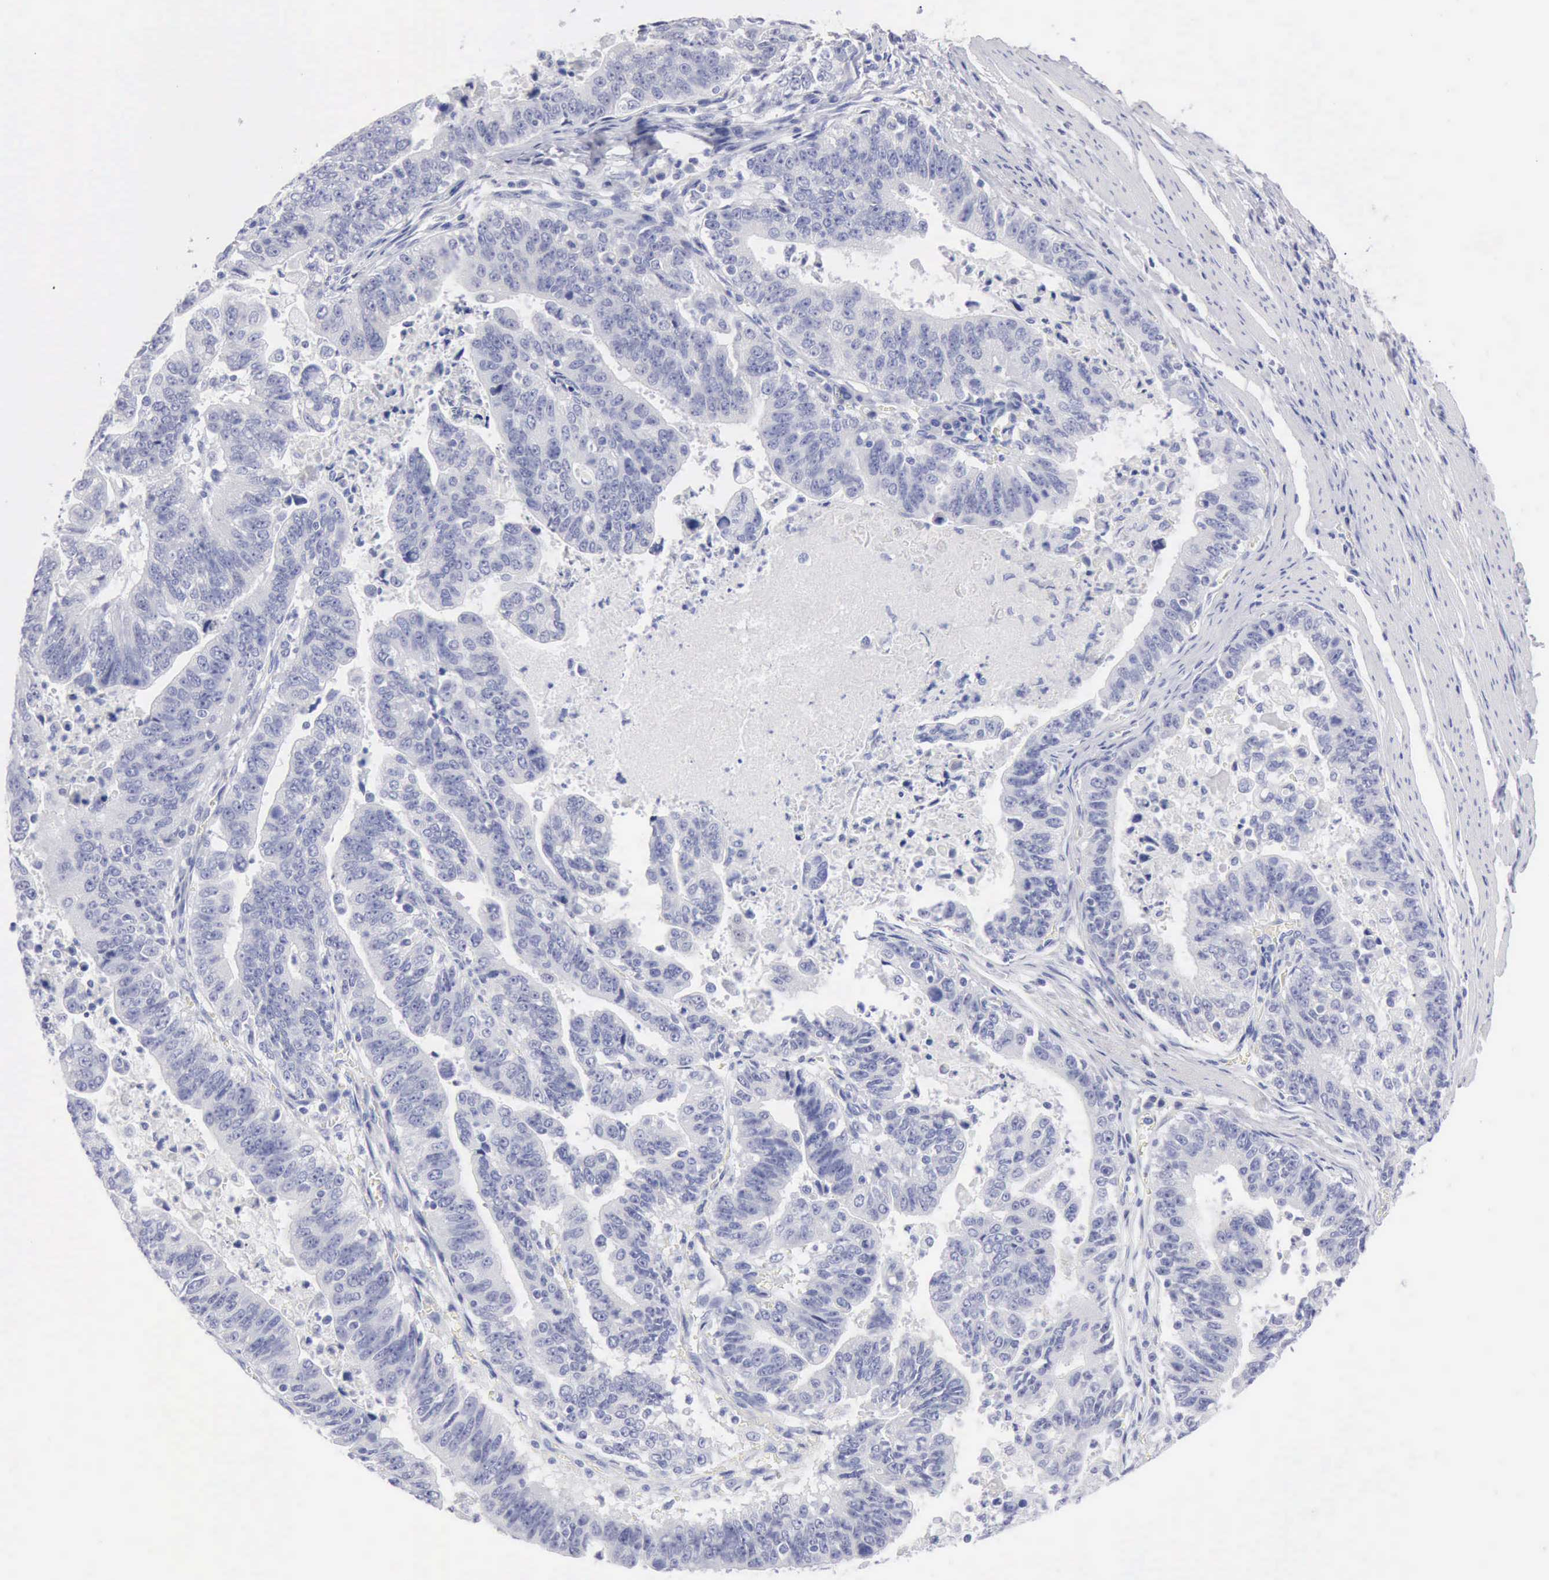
{"staining": {"intensity": "negative", "quantity": "none", "location": "none"}, "tissue": "stomach cancer", "cell_type": "Tumor cells", "image_type": "cancer", "snomed": [{"axis": "morphology", "description": "Adenocarcinoma, NOS"}, {"axis": "topography", "description": "Stomach, upper"}], "caption": "Adenocarcinoma (stomach) was stained to show a protein in brown. There is no significant expression in tumor cells.", "gene": "ANGEL1", "patient": {"sex": "female", "age": 50}}